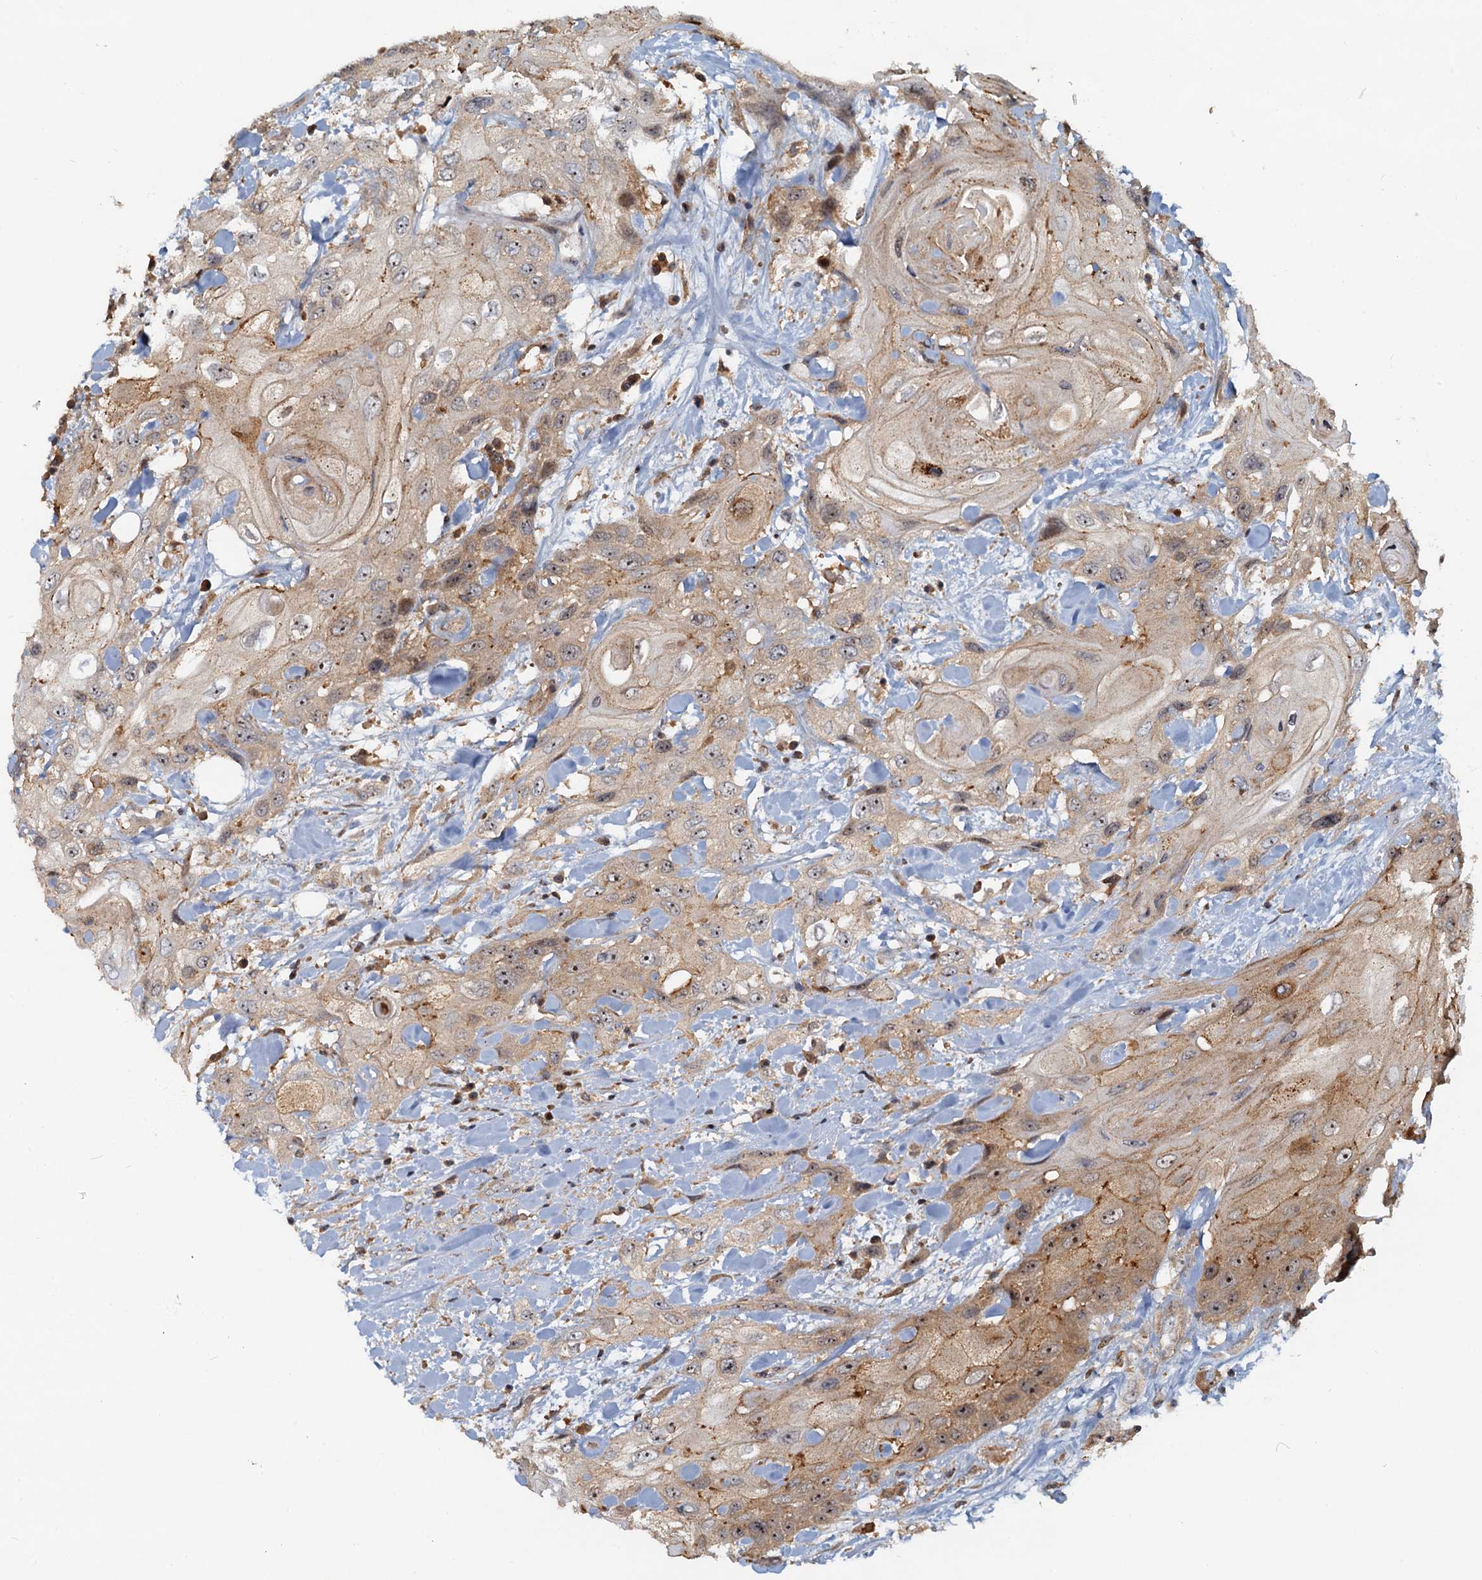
{"staining": {"intensity": "moderate", "quantity": ">75%", "location": "cytoplasmic/membranous"}, "tissue": "head and neck cancer", "cell_type": "Tumor cells", "image_type": "cancer", "snomed": [{"axis": "morphology", "description": "Squamous cell carcinoma, NOS"}, {"axis": "topography", "description": "Head-Neck"}], "caption": "Head and neck cancer (squamous cell carcinoma) stained for a protein shows moderate cytoplasmic/membranous positivity in tumor cells.", "gene": "TOLLIP", "patient": {"sex": "female", "age": 43}}